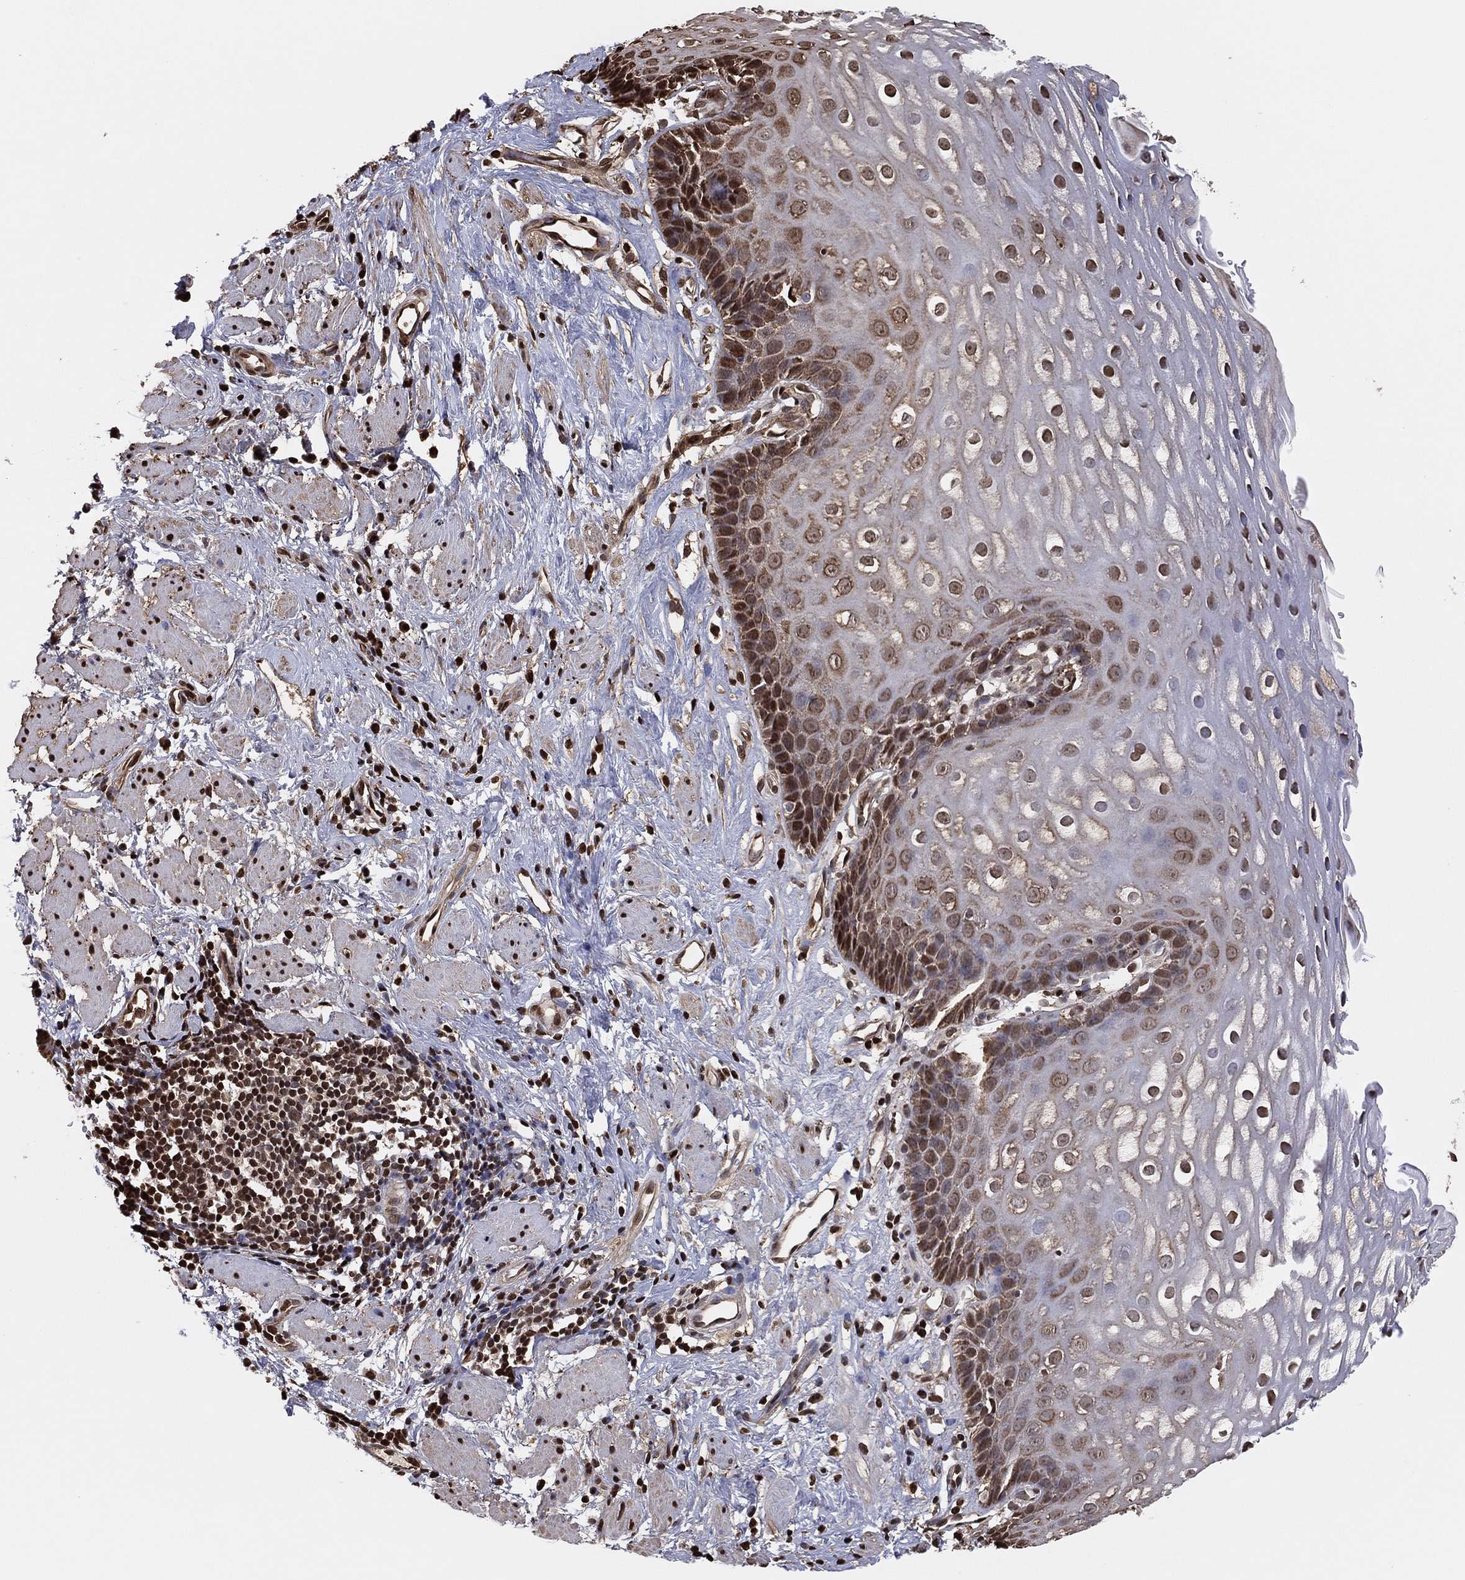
{"staining": {"intensity": "strong", "quantity": "<25%", "location": "nuclear"}, "tissue": "esophagus", "cell_type": "Squamous epithelial cells", "image_type": "normal", "snomed": [{"axis": "morphology", "description": "Normal tissue, NOS"}, {"axis": "topography", "description": "Esophagus"}], "caption": "Immunohistochemical staining of unremarkable esophagus reveals <25% levels of strong nuclear protein staining in about <25% of squamous epithelial cells. Using DAB (brown) and hematoxylin (blue) stains, captured at high magnification using brightfield microscopy.", "gene": "GAPDH", "patient": {"sex": "male", "age": 64}}